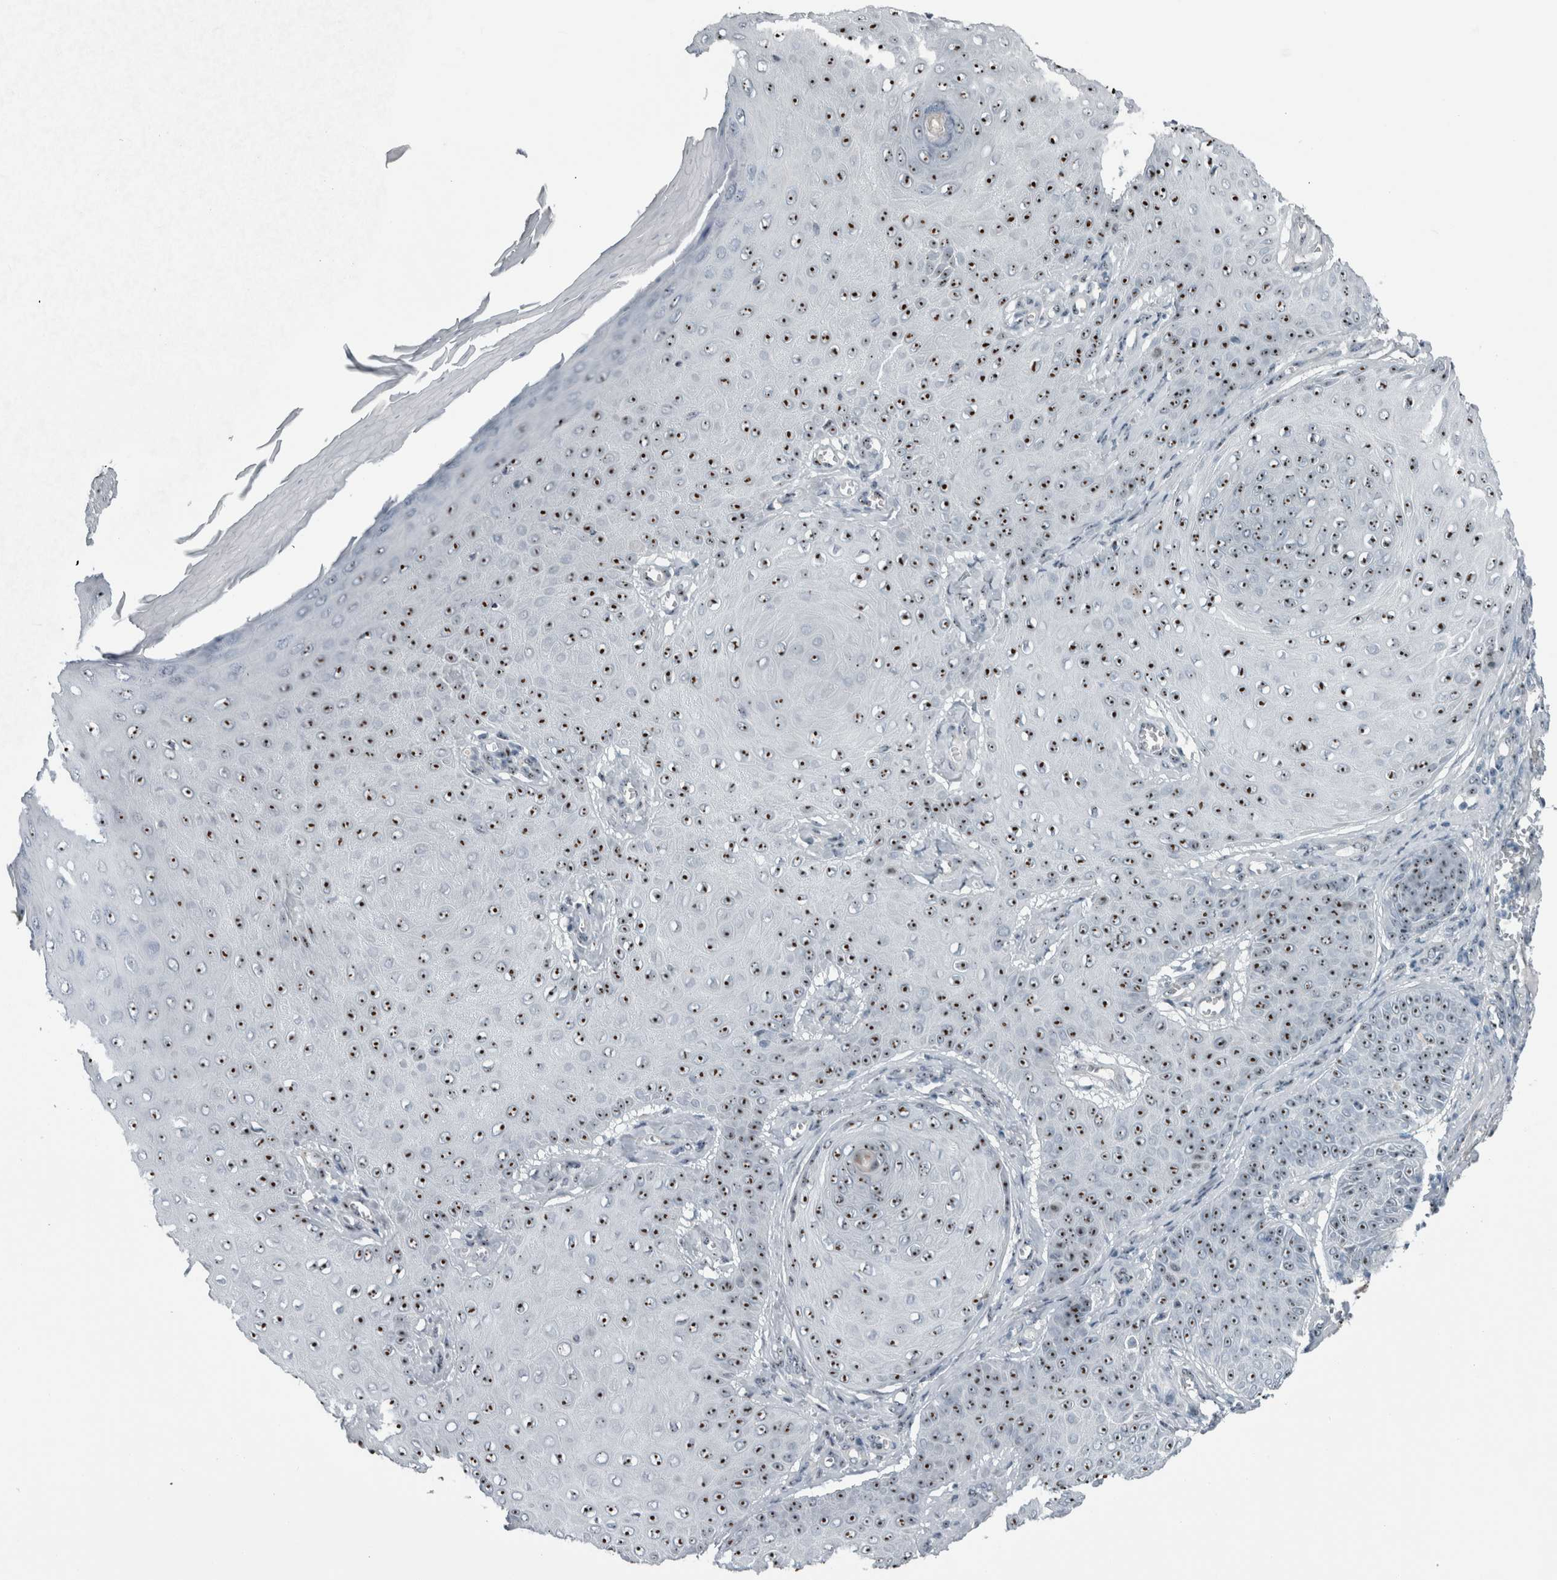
{"staining": {"intensity": "strong", "quantity": ">75%", "location": "nuclear"}, "tissue": "skin cancer", "cell_type": "Tumor cells", "image_type": "cancer", "snomed": [{"axis": "morphology", "description": "Squamous cell carcinoma, NOS"}, {"axis": "topography", "description": "Skin"}], "caption": "Immunohistochemistry (IHC) image of neoplastic tissue: human squamous cell carcinoma (skin) stained using IHC exhibits high levels of strong protein expression localized specifically in the nuclear of tumor cells, appearing as a nuclear brown color.", "gene": "UTP6", "patient": {"sex": "male", "age": 74}}